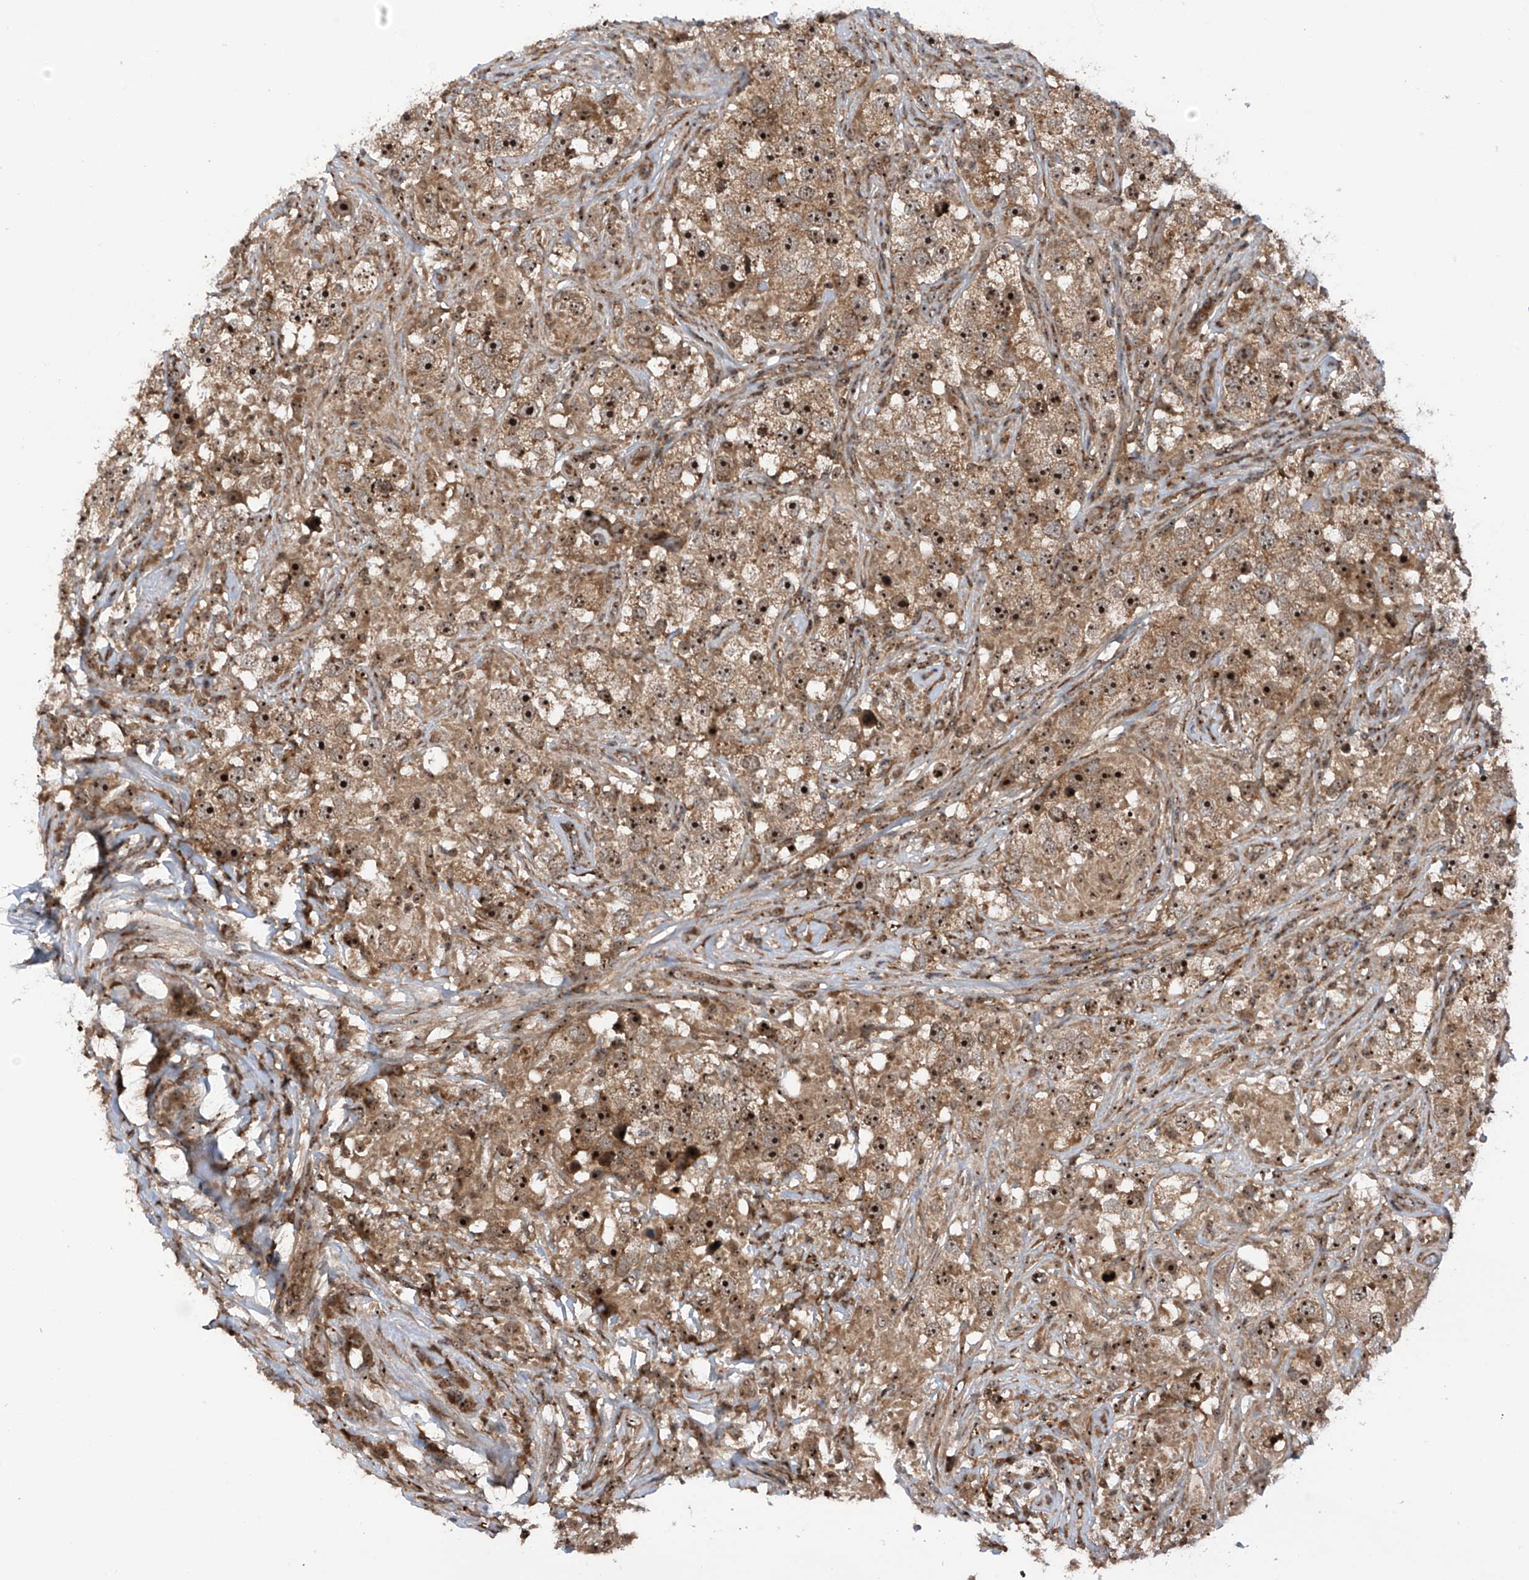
{"staining": {"intensity": "strong", "quantity": ">75%", "location": "cytoplasmic/membranous,nuclear"}, "tissue": "testis cancer", "cell_type": "Tumor cells", "image_type": "cancer", "snomed": [{"axis": "morphology", "description": "Seminoma, NOS"}, {"axis": "topography", "description": "Testis"}], "caption": "Tumor cells demonstrate high levels of strong cytoplasmic/membranous and nuclear positivity in about >75% of cells in human seminoma (testis).", "gene": "C1orf131", "patient": {"sex": "male", "age": 49}}